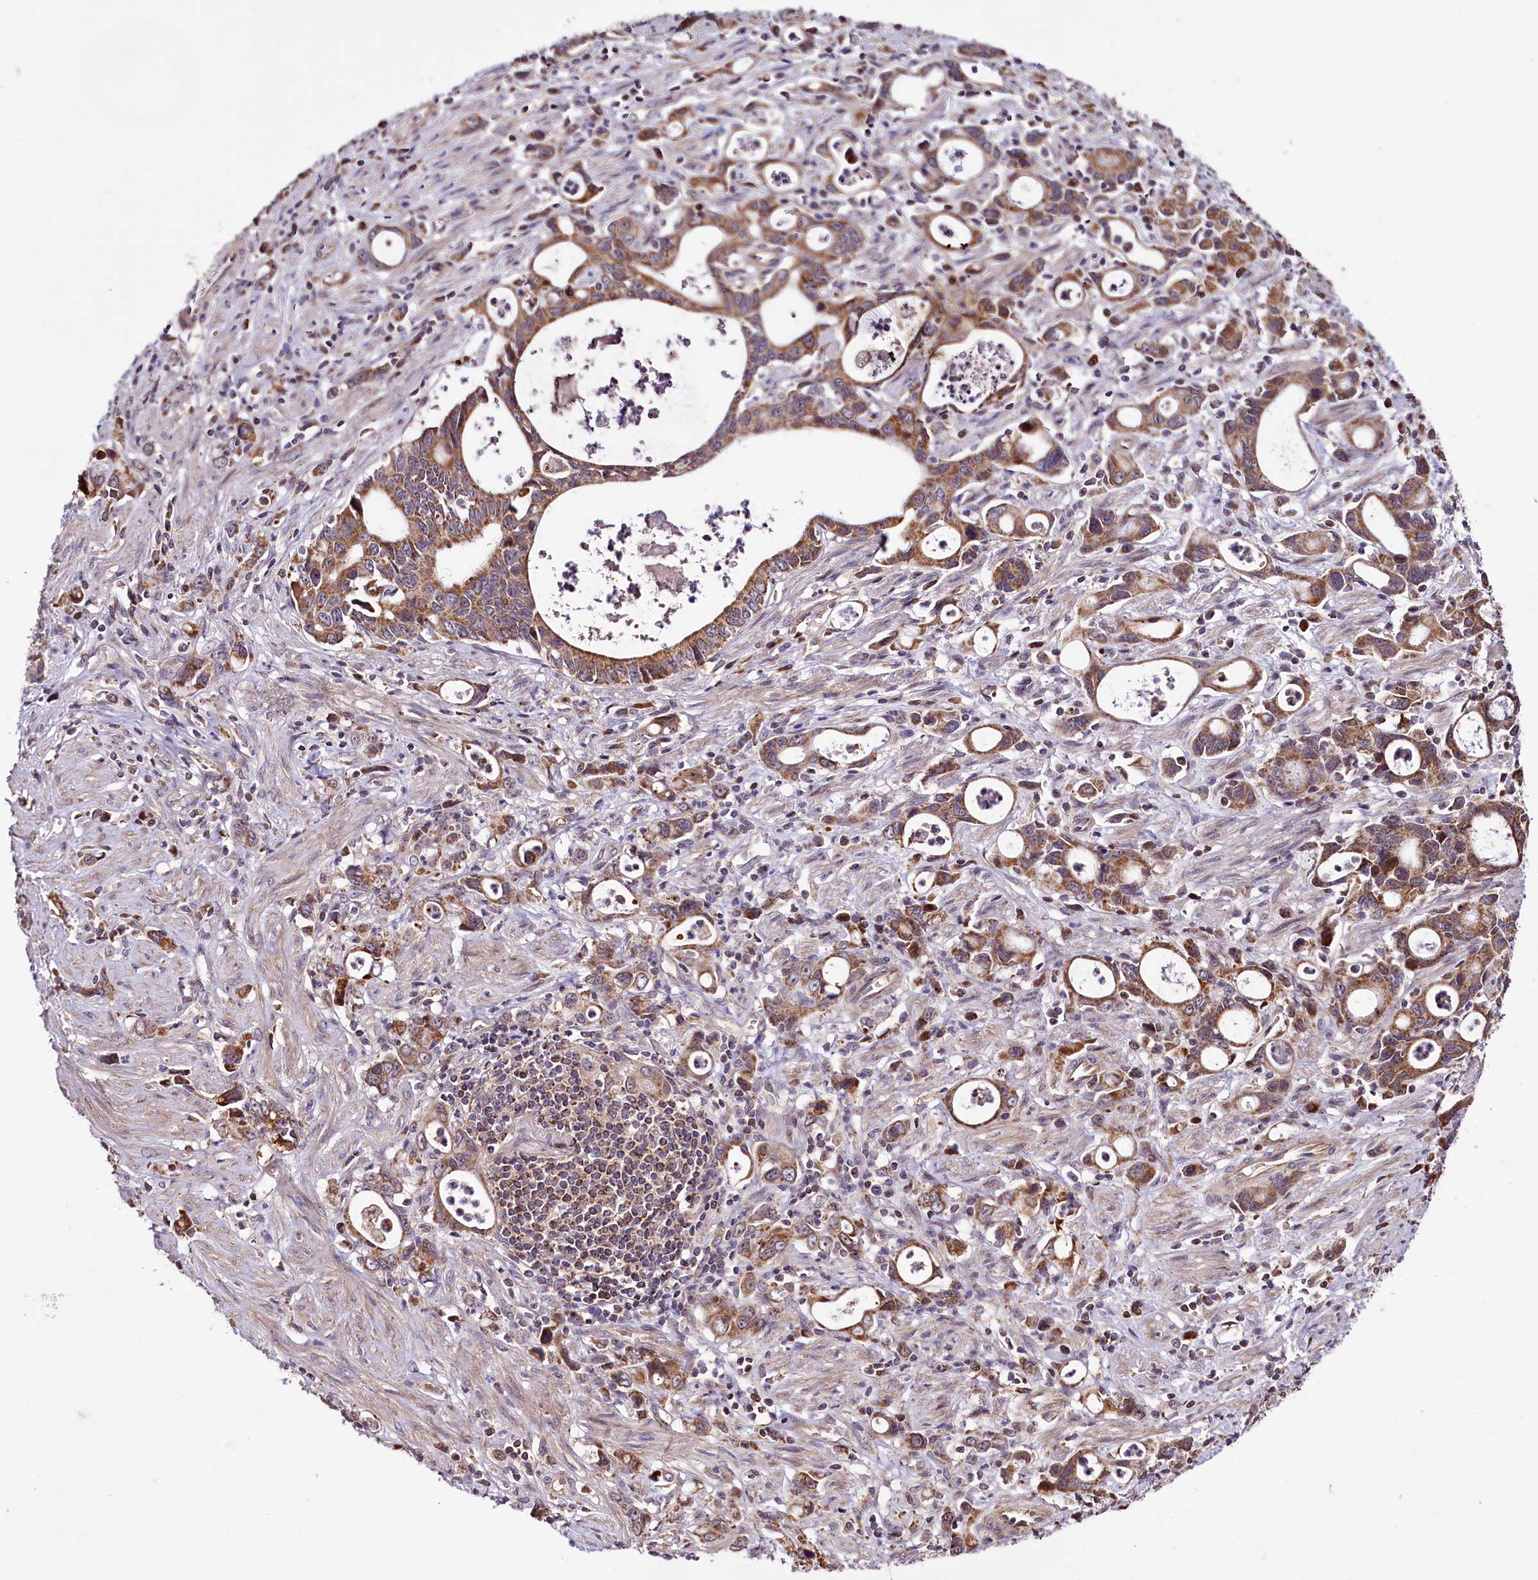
{"staining": {"intensity": "moderate", "quantity": ">75%", "location": "cytoplasmic/membranous"}, "tissue": "stomach cancer", "cell_type": "Tumor cells", "image_type": "cancer", "snomed": [{"axis": "morphology", "description": "Adenocarcinoma, NOS"}, {"axis": "topography", "description": "Stomach, lower"}], "caption": "Protein staining reveals moderate cytoplasmic/membranous expression in approximately >75% of tumor cells in stomach cancer.", "gene": "ST7", "patient": {"sex": "female", "age": 43}}